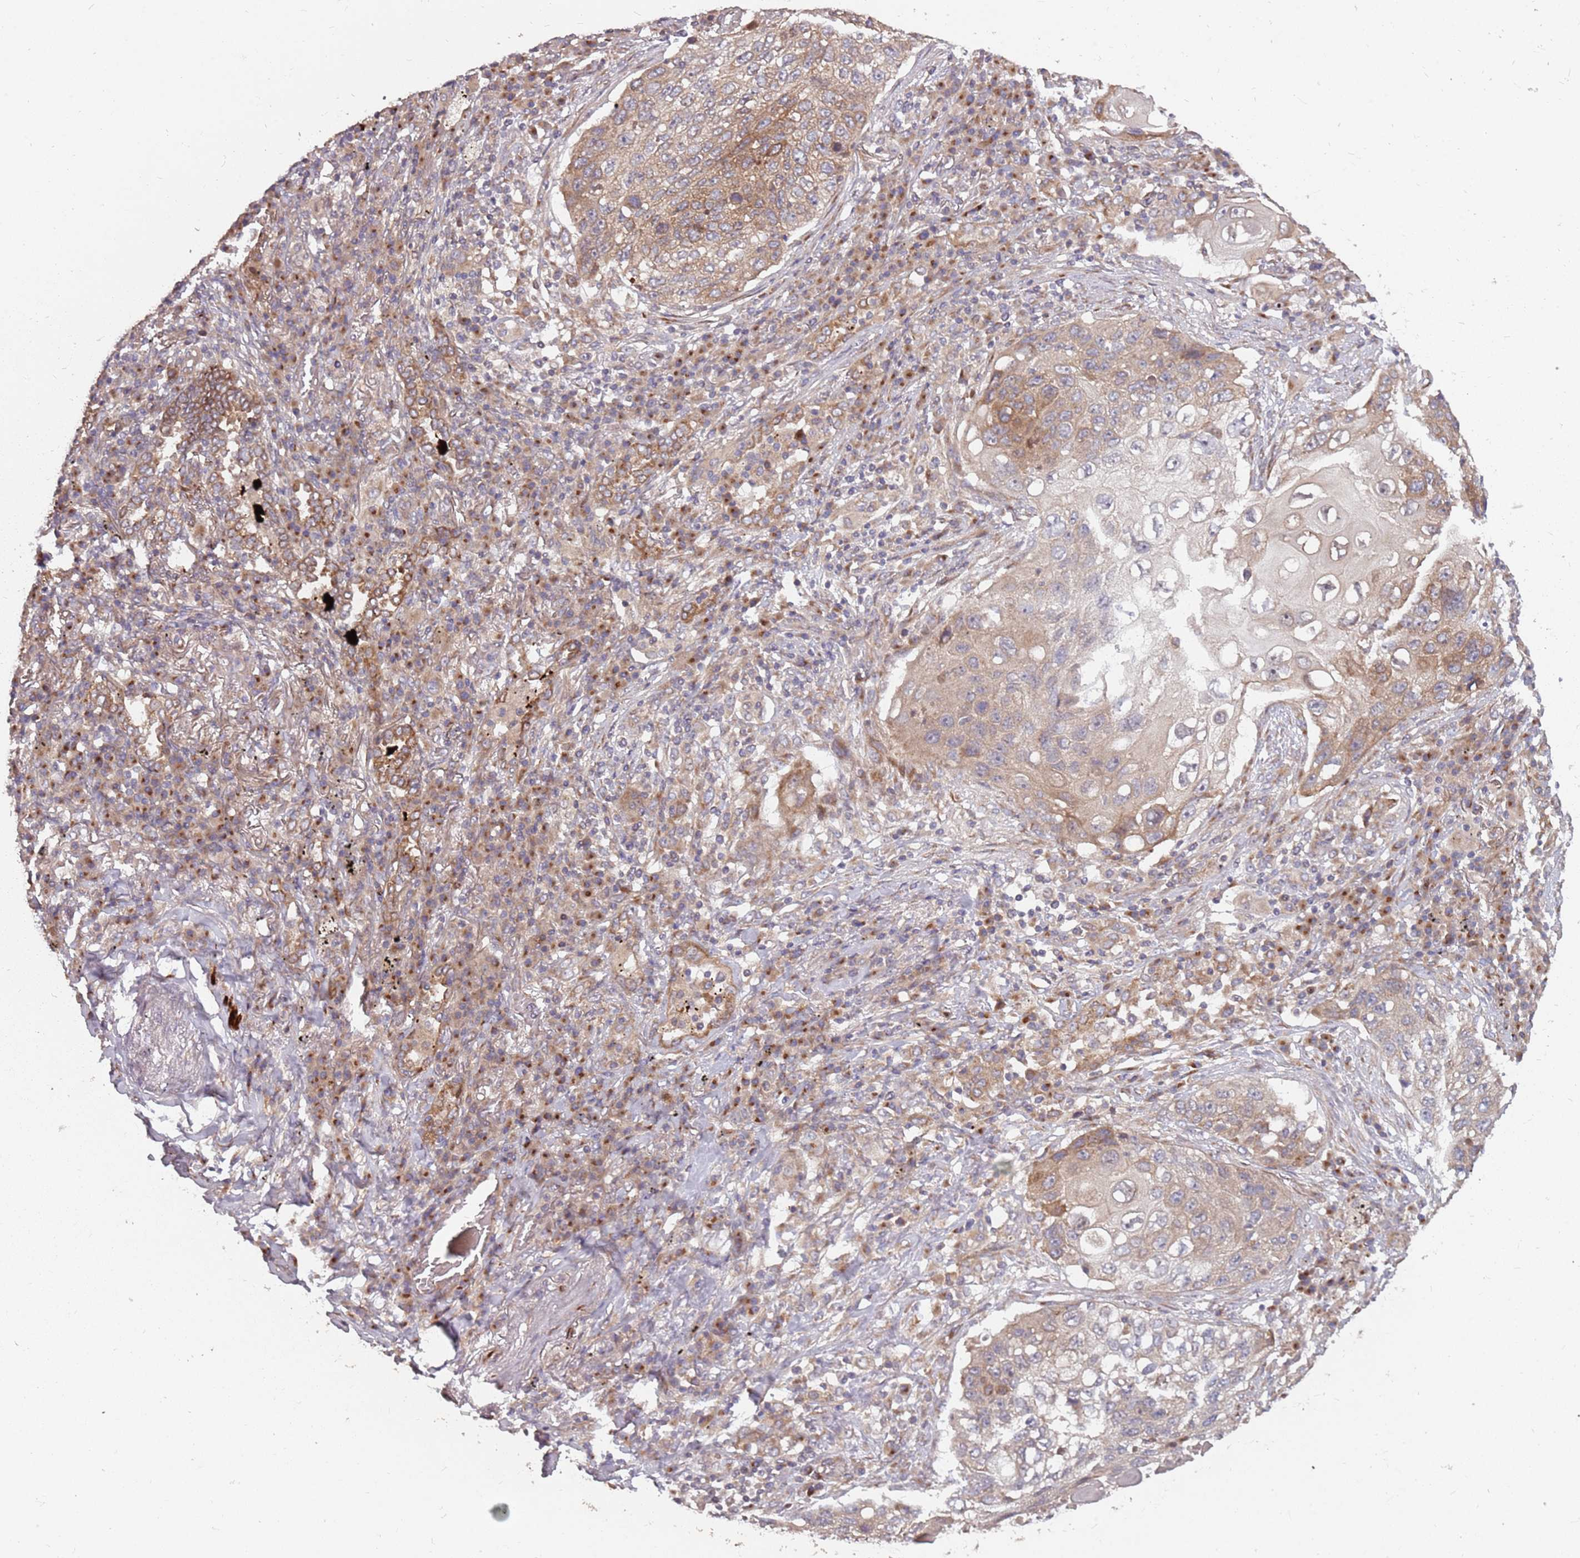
{"staining": {"intensity": "moderate", "quantity": "<25%", "location": "cytoplasmic/membranous"}, "tissue": "lung cancer", "cell_type": "Tumor cells", "image_type": "cancer", "snomed": [{"axis": "morphology", "description": "Squamous cell carcinoma, NOS"}, {"axis": "topography", "description": "Lung"}], "caption": "IHC photomicrograph of squamous cell carcinoma (lung) stained for a protein (brown), which exhibits low levels of moderate cytoplasmic/membranous positivity in about <25% of tumor cells.", "gene": "PLD6", "patient": {"sex": "female", "age": 63}}